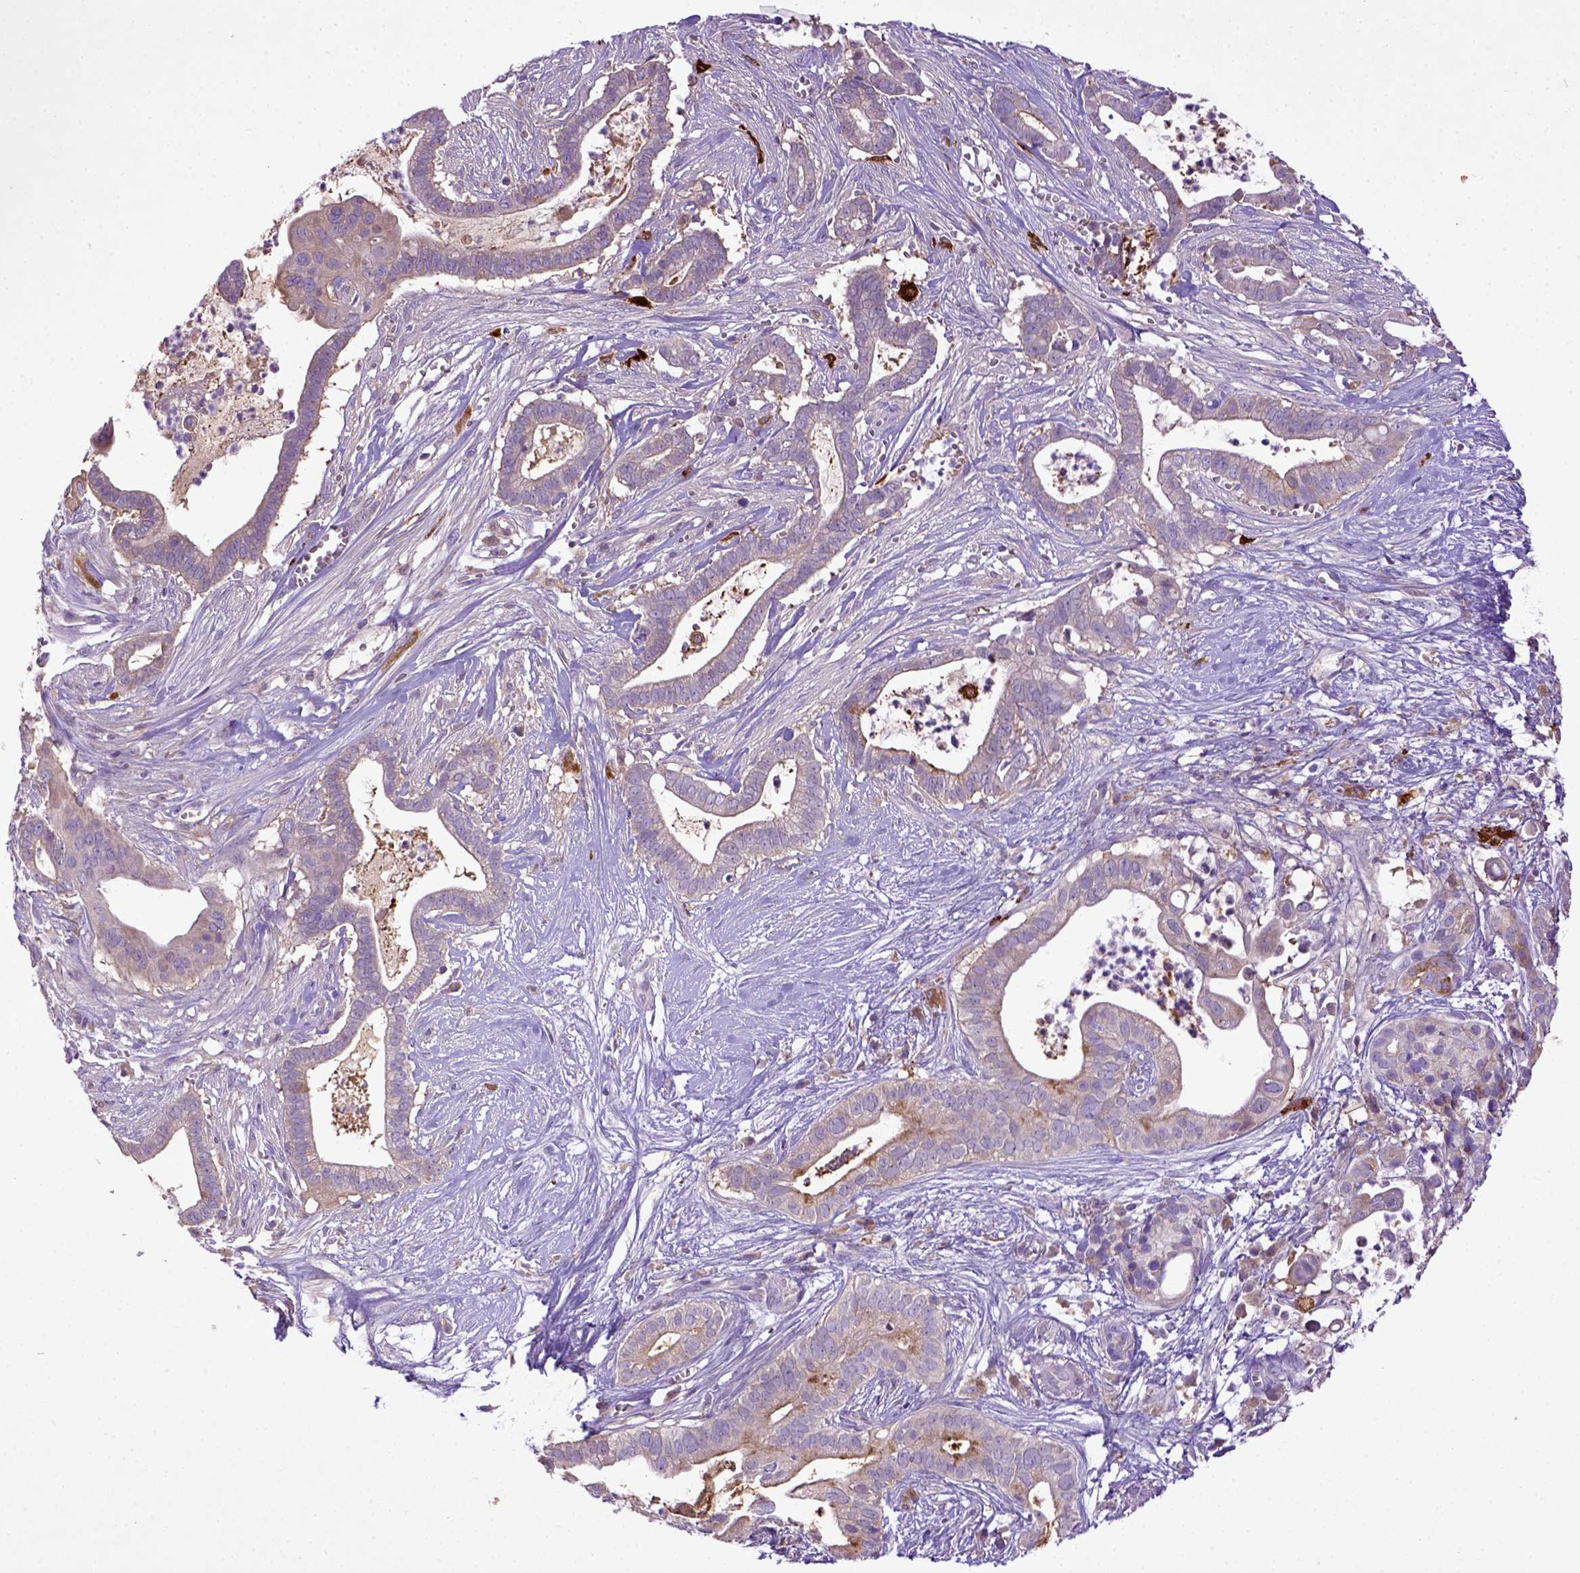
{"staining": {"intensity": "moderate", "quantity": "<25%", "location": "cytoplasmic/membranous"}, "tissue": "pancreatic cancer", "cell_type": "Tumor cells", "image_type": "cancer", "snomed": [{"axis": "morphology", "description": "Adenocarcinoma, NOS"}, {"axis": "topography", "description": "Pancreas"}], "caption": "Pancreatic cancer (adenocarcinoma) stained for a protein (brown) demonstrates moderate cytoplasmic/membranous positive positivity in approximately <25% of tumor cells.", "gene": "DEPDC1B", "patient": {"sex": "male", "age": 61}}